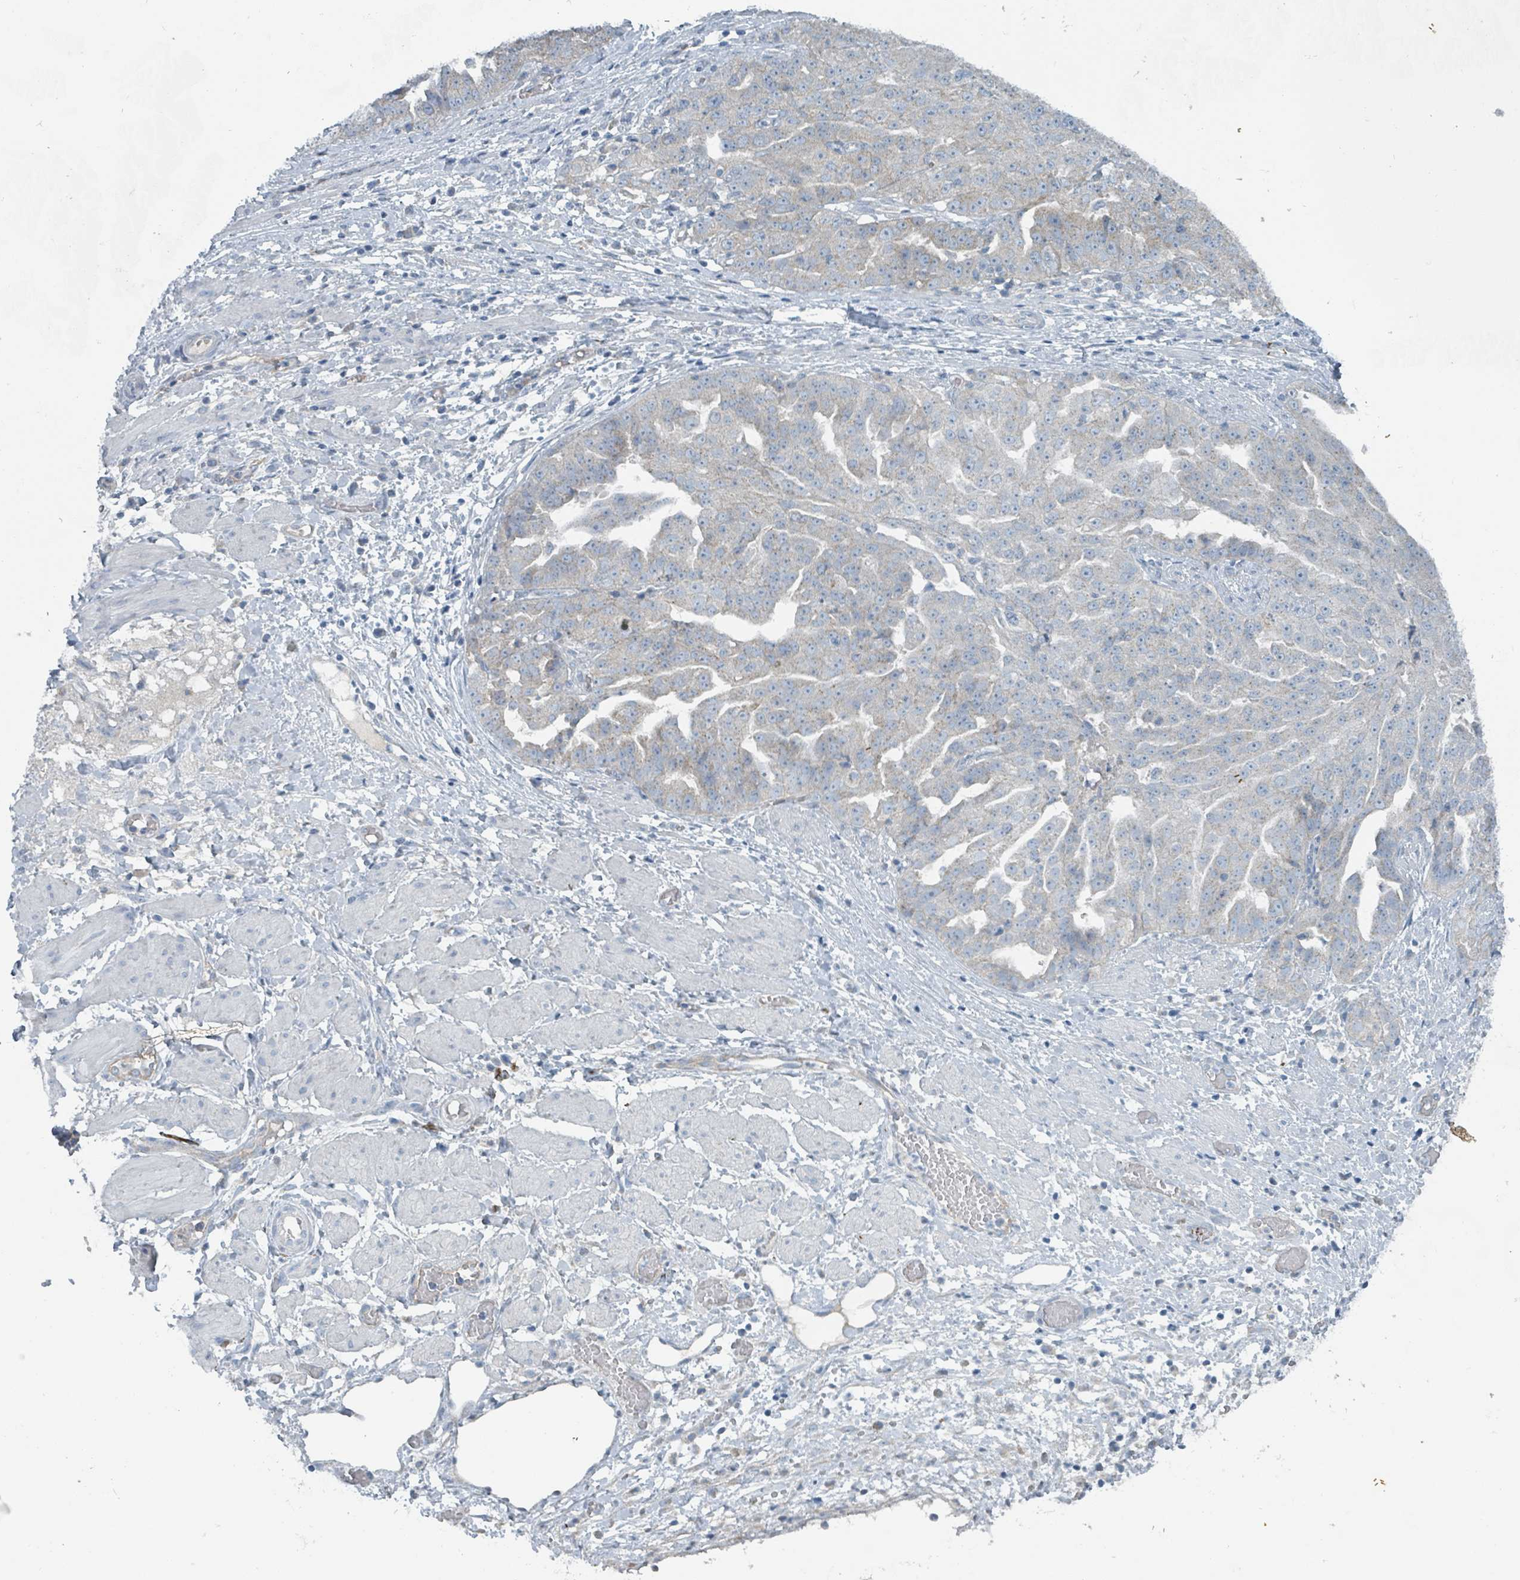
{"staining": {"intensity": "negative", "quantity": "none", "location": "none"}, "tissue": "ovarian cancer", "cell_type": "Tumor cells", "image_type": "cancer", "snomed": [{"axis": "morphology", "description": "Cystadenocarcinoma, serous, NOS"}, {"axis": "topography", "description": "Ovary"}], "caption": "IHC of human ovarian cancer (serous cystadenocarcinoma) exhibits no staining in tumor cells. The staining was performed using DAB to visualize the protein expression in brown, while the nuclei were stained in blue with hematoxylin (Magnification: 20x).", "gene": "RASA4", "patient": {"sex": "female", "age": 58}}